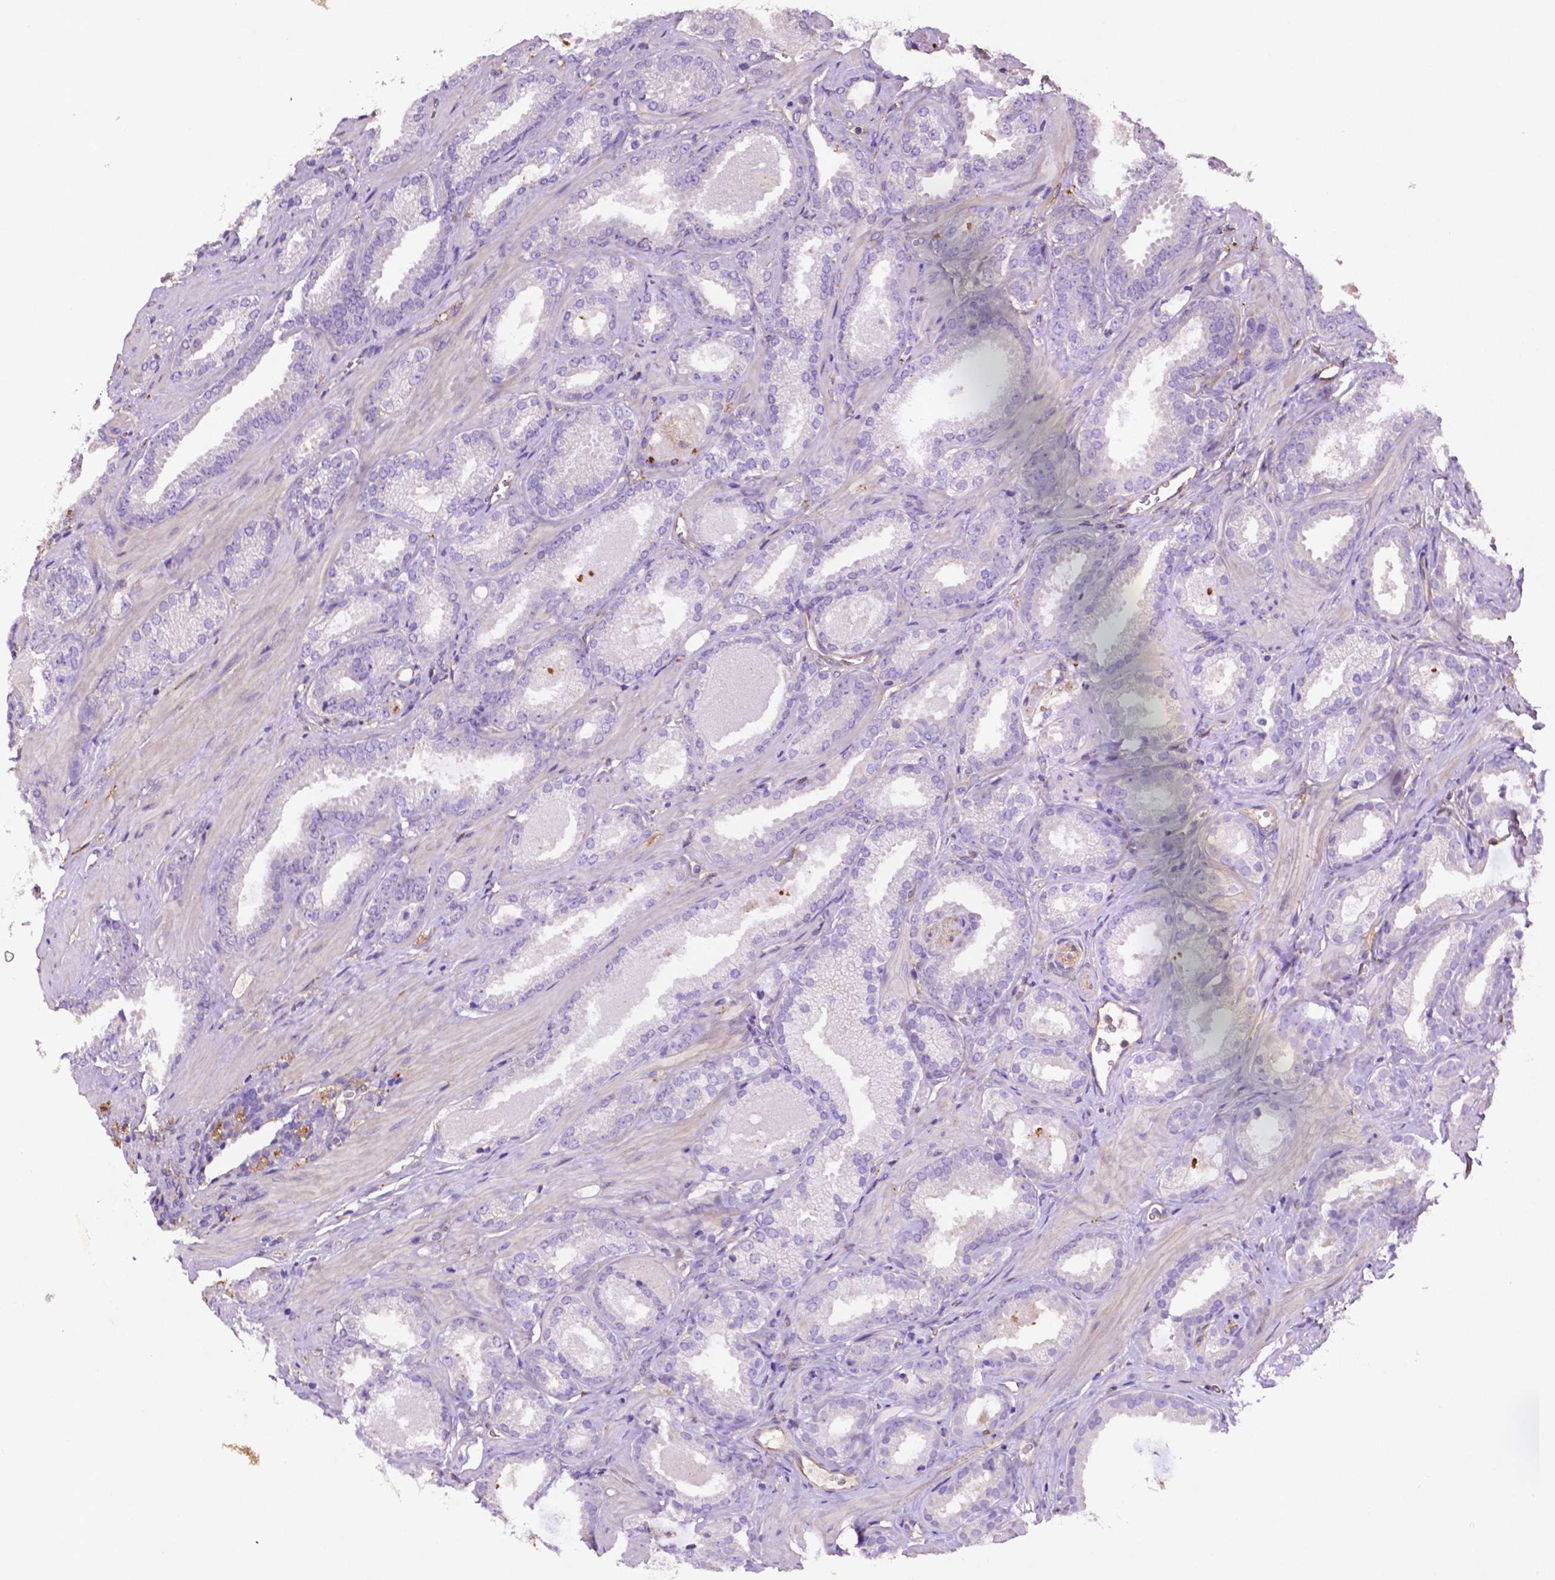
{"staining": {"intensity": "negative", "quantity": "none", "location": "none"}, "tissue": "prostate cancer", "cell_type": "Tumor cells", "image_type": "cancer", "snomed": [{"axis": "morphology", "description": "Adenocarcinoma, Low grade"}, {"axis": "topography", "description": "Prostate"}], "caption": "Immunohistochemical staining of human prostate cancer shows no significant staining in tumor cells.", "gene": "GDPD5", "patient": {"sex": "male", "age": 62}}